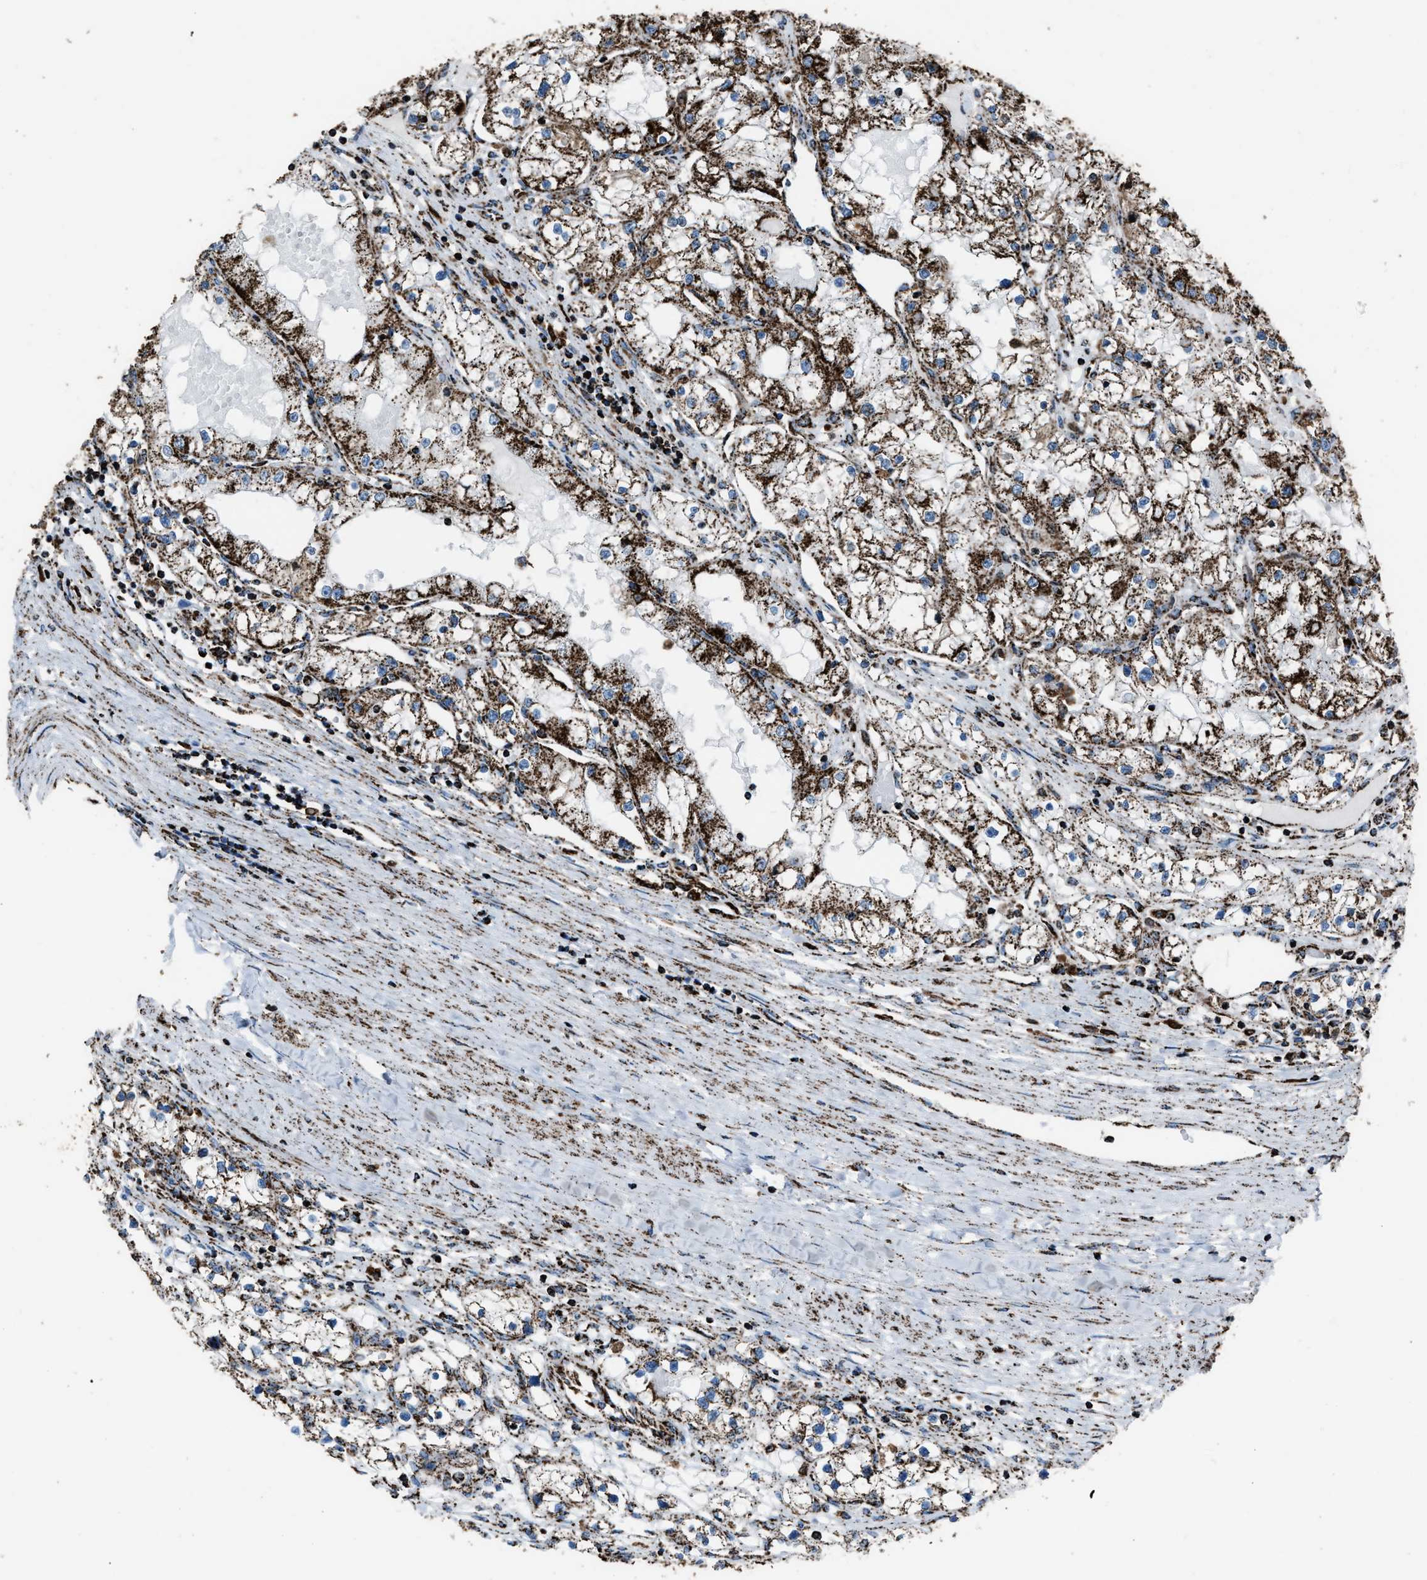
{"staining": {"intensity": "strong", "quantity": ">75%", "location": "cytoplasmic/membranous"}, "tissue": "renal cancer", "cell_type": "Tumor cells", "image_type": "cancer", "snomed": [{"axis": "morphology", "description": "Adenocarcinoma, NOS"}, {"axis": "topography", "description": "Kidney"}], "caption": "Human adenocarcinoma (renal) stained with a protein marker displays strong staining in tumor cells.", "gene": "MDH2", "patient": {"sex": "male", "age": 68}}